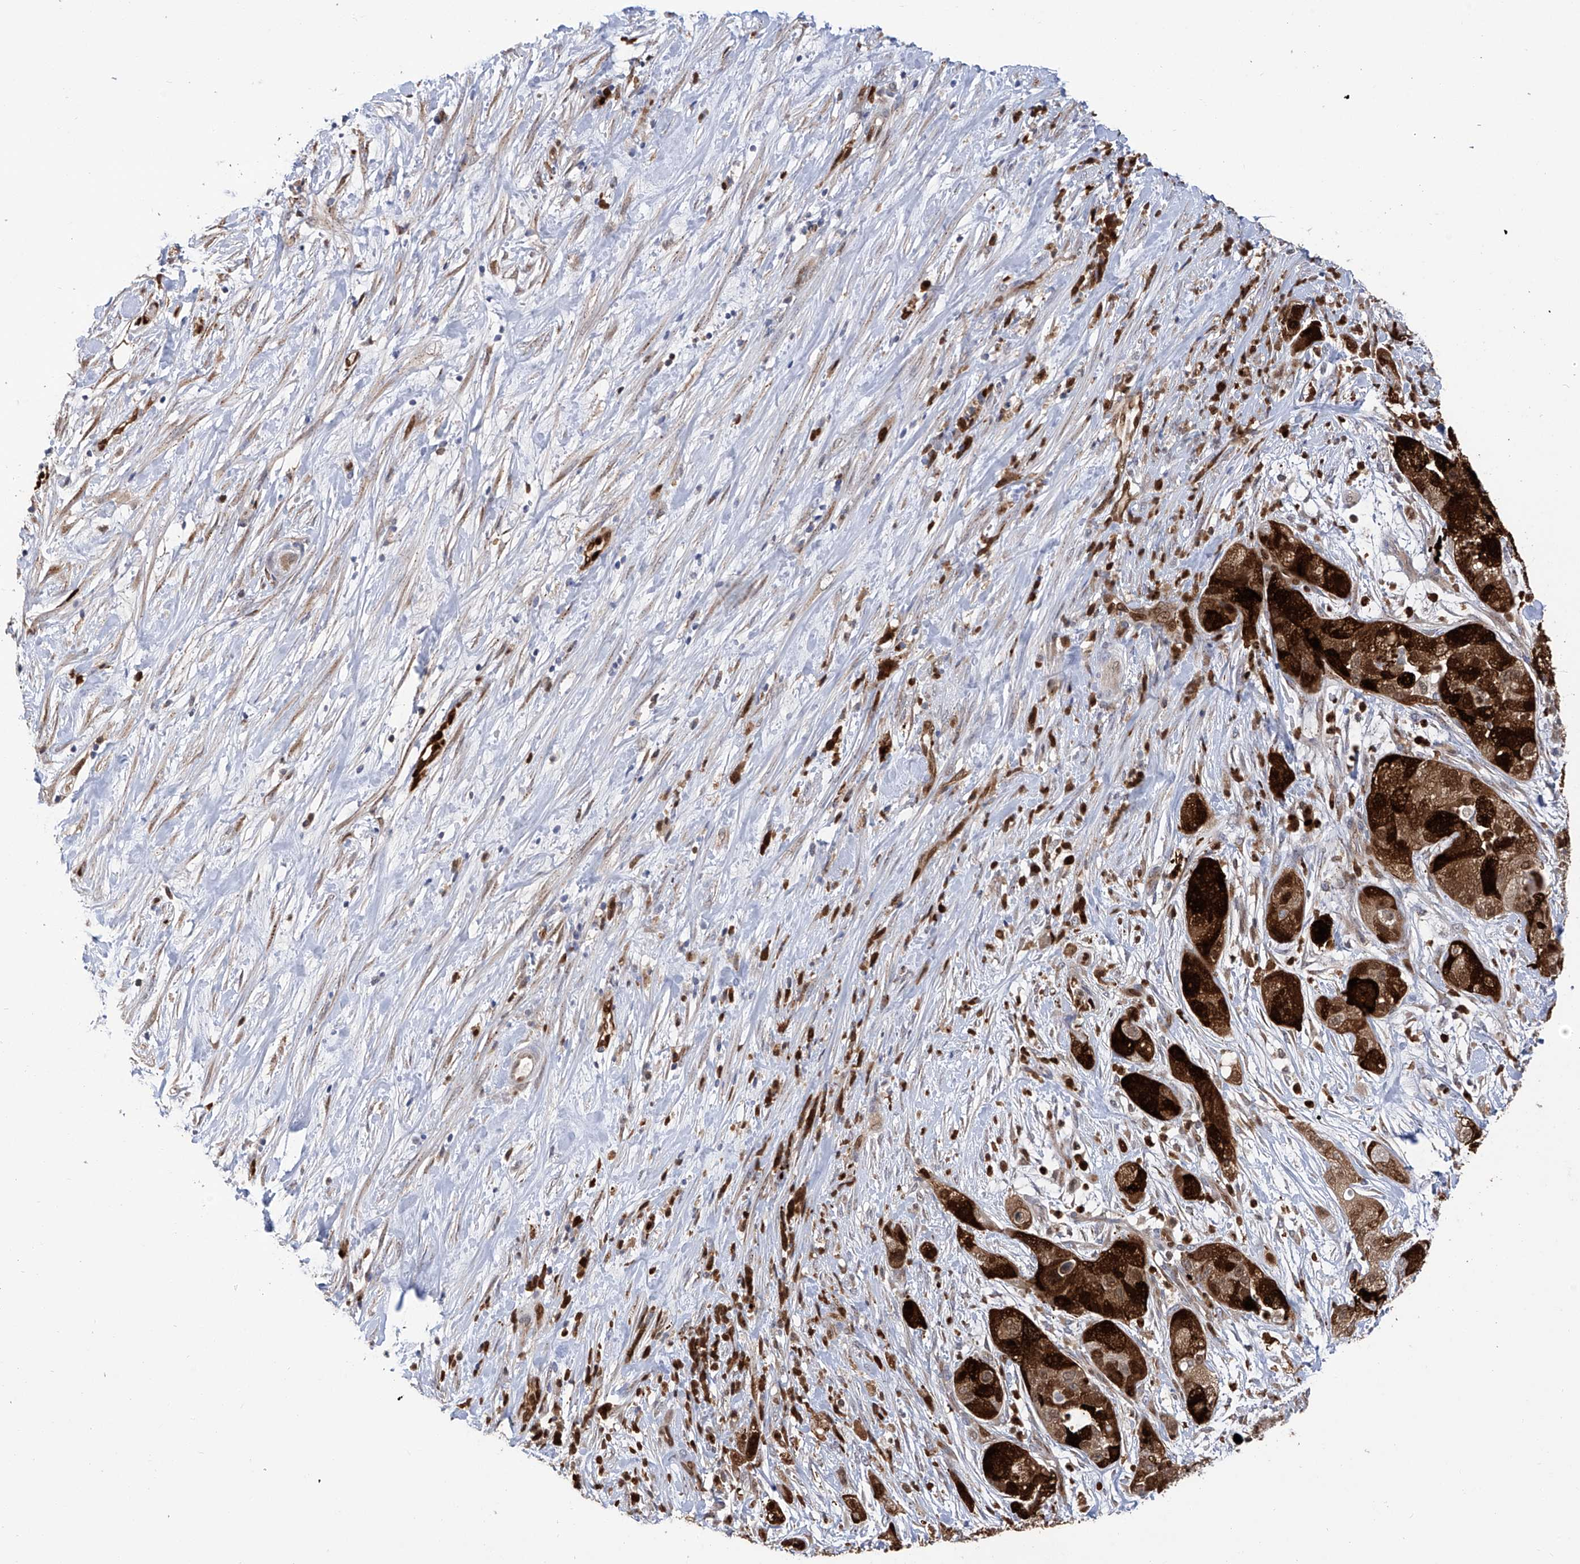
{"staining": {"intensity": "strong", "quantity": ">75%", "location": "cytoplasmic/membranous,nuclear"}, "tissue": "pancreatic cancer", "cell_type": "Tumor cells", "image_type": "cancer", "snomed": [{"axis": "morphology", "description": "Adenocarcinoma, NOS"}, {"axis": "topography", "description": "Pancreas"}], "caption": "Strong cytoplasmic/membranous and nuclear protein expression is appreciated in approximately >75% of tumor cells in adenocarcinoma (pancreatic). (brown staining indicates protein expression, while blue staining denotes nuclei).", "gene": "PHF20", "patient": {"sex": "female", "age": 78}}